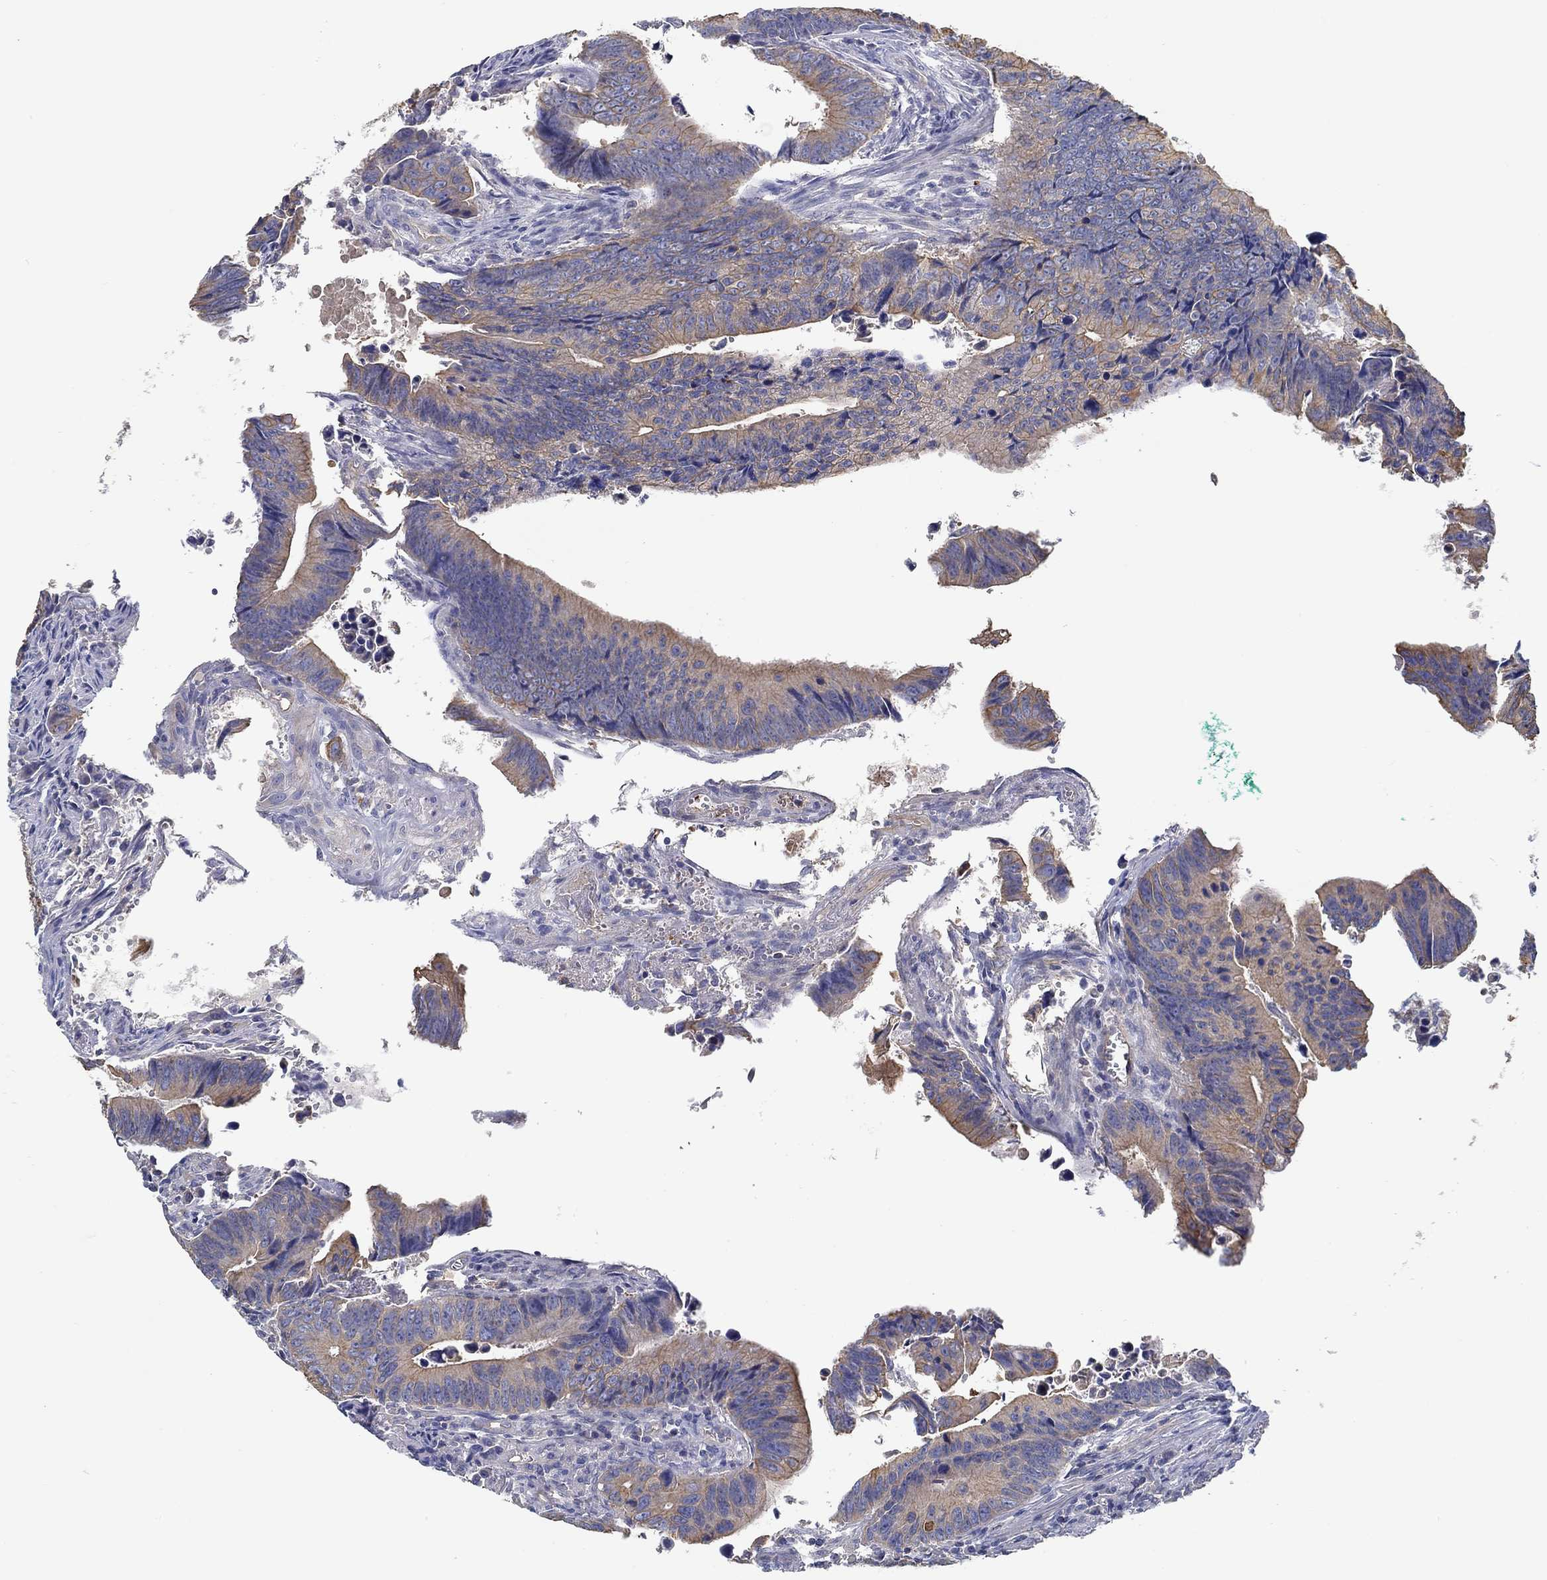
{"staining": {"intensity": "moderate", "quantity": "25%-75%", "location": "cytoplasmic/membranous"}, "tissue": "colorectal cancer", "cell_type": "Tumor cells", "image_type": "cancer", "snomed": [{"axis": "morphology", "description": "Adenocarcinoma, NOS"}, {"axis": "topography", "description": "Colon"}], "caption": "The image demonstrates staining of colorectal adenocarcinoma, revealing moderate cytoplasmic/membranous protein staining (brown color) within tumor cells.", "gene": "BBOF1", "patient": {"sex": "female", "age": 87}}